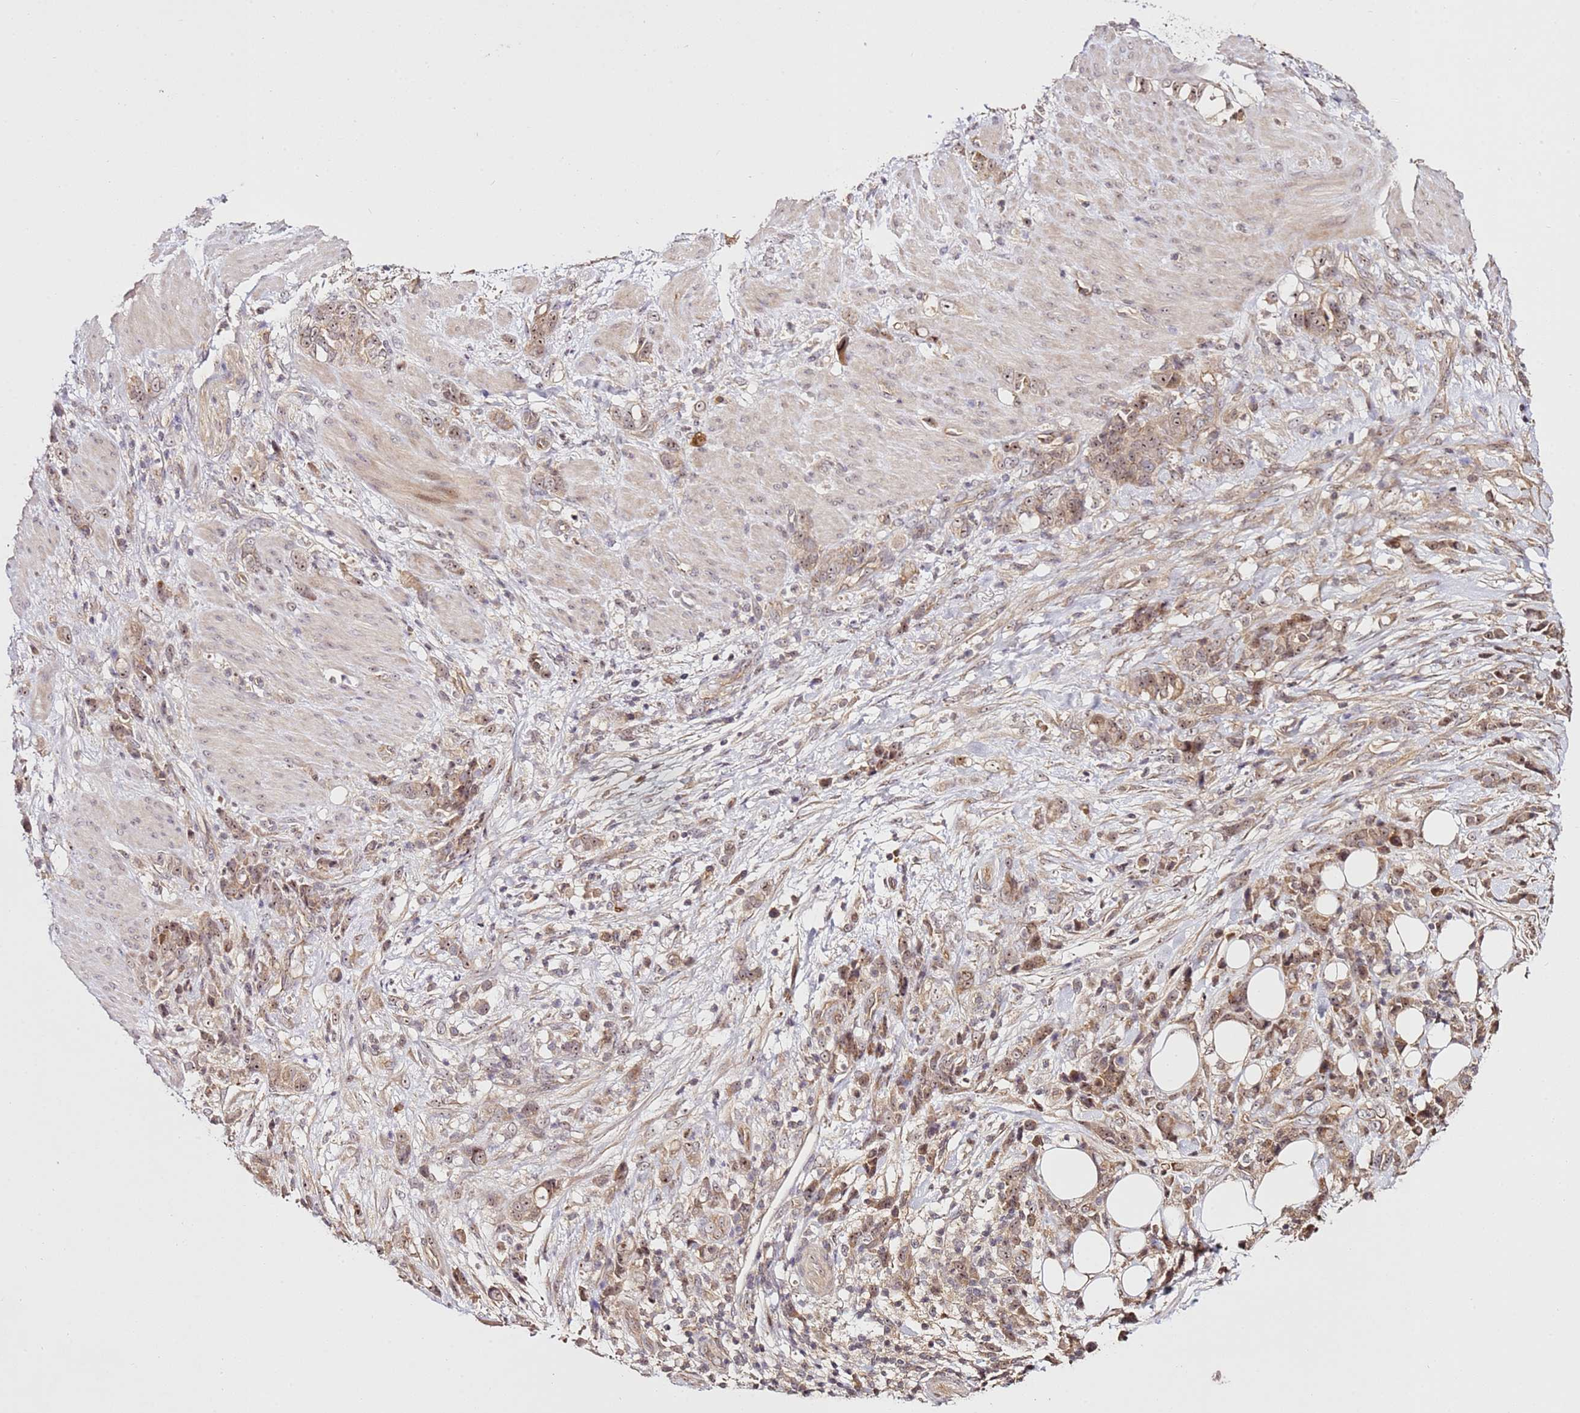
{"staining": {"intensity": "moderate", "quantity": ">75%", "location": "cytoplasmic/membranous,nuclear"}, "tissue": "stomach cancer", "cell_type": "Tumor cells", "image_type": "cancer", "snomed": [{"axis": "morphology", "description": "Normal tissue, NOS"}, {"axis": "morphology", "description": "Adenocarcinoma, NOS"}, {"axis": "topography", "description": "Stomach"}], "caption": "The image demonstrates staining of stomach cancer (adenocarcinoma), revealing moderate cytoplasmic/membranous and nuclear protein positivity (brown color) within tumor cells.", "gene": "DDX27", "patient": {"sex": "female", "age": 79}}